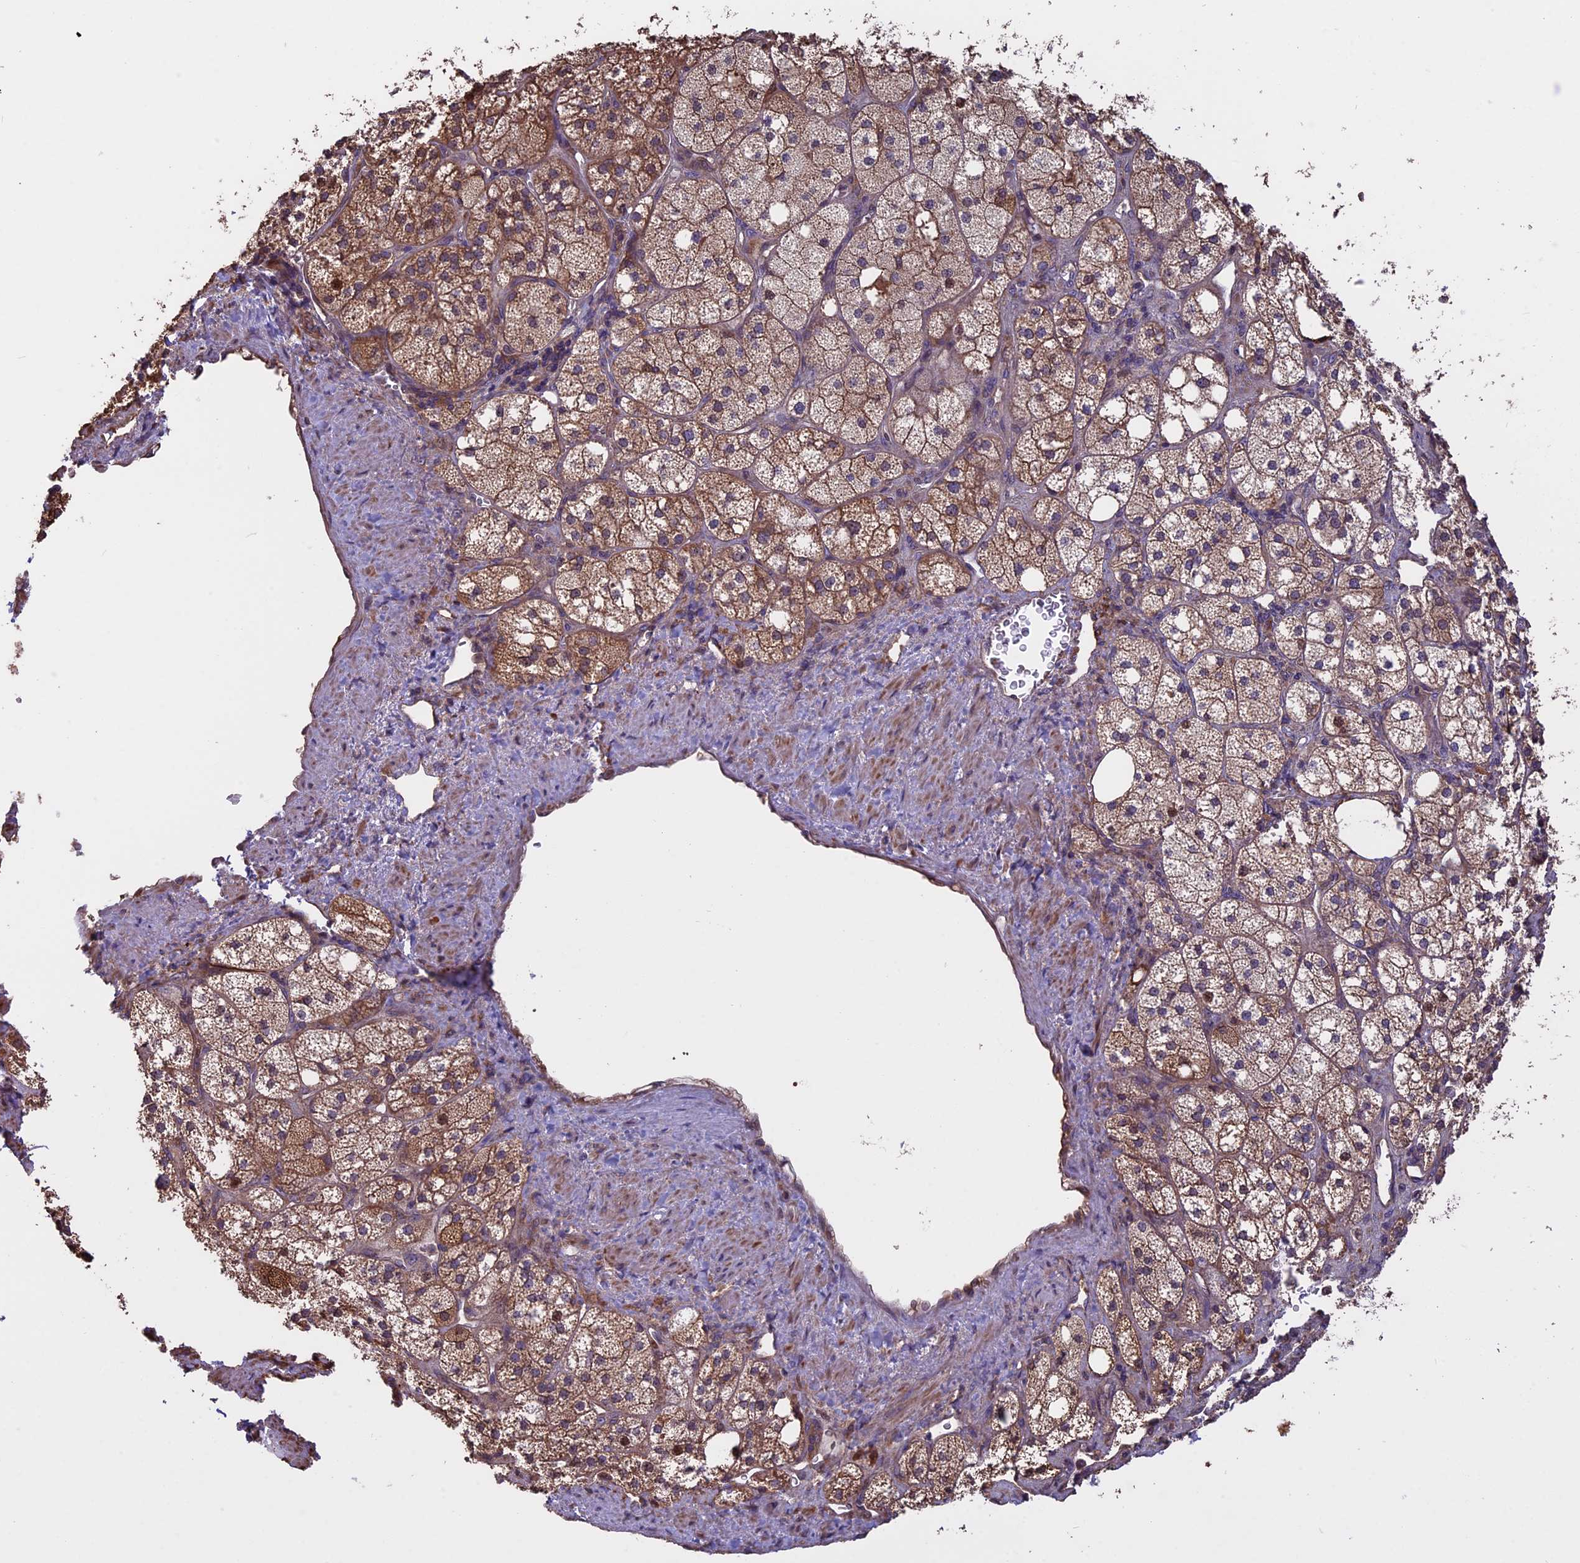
{"staining": {"intensity": "strong", "quantity": ">75%", "location": "cytoplasmic/membranous,nuclear"}, "tissue": "adrenal gland", "cell_type": "Glandular cells", "image_type": "normal", "snomed": [{"axis": "morphology", "description": "Normal tissue, NOS"}, {"axis": "topography", "description": "Adrenal gland"}], "caption": "Immunohistochemistry (IHC) micrograph of normal adrenal gland stained for a protein (brown), which exhibits high levels of strong cytoplasmic/membranous,nuclear expression in approximately >75% of glandular cells.", "gene": "VWA3A", "patient": {"sex": "male", "age": 61}}